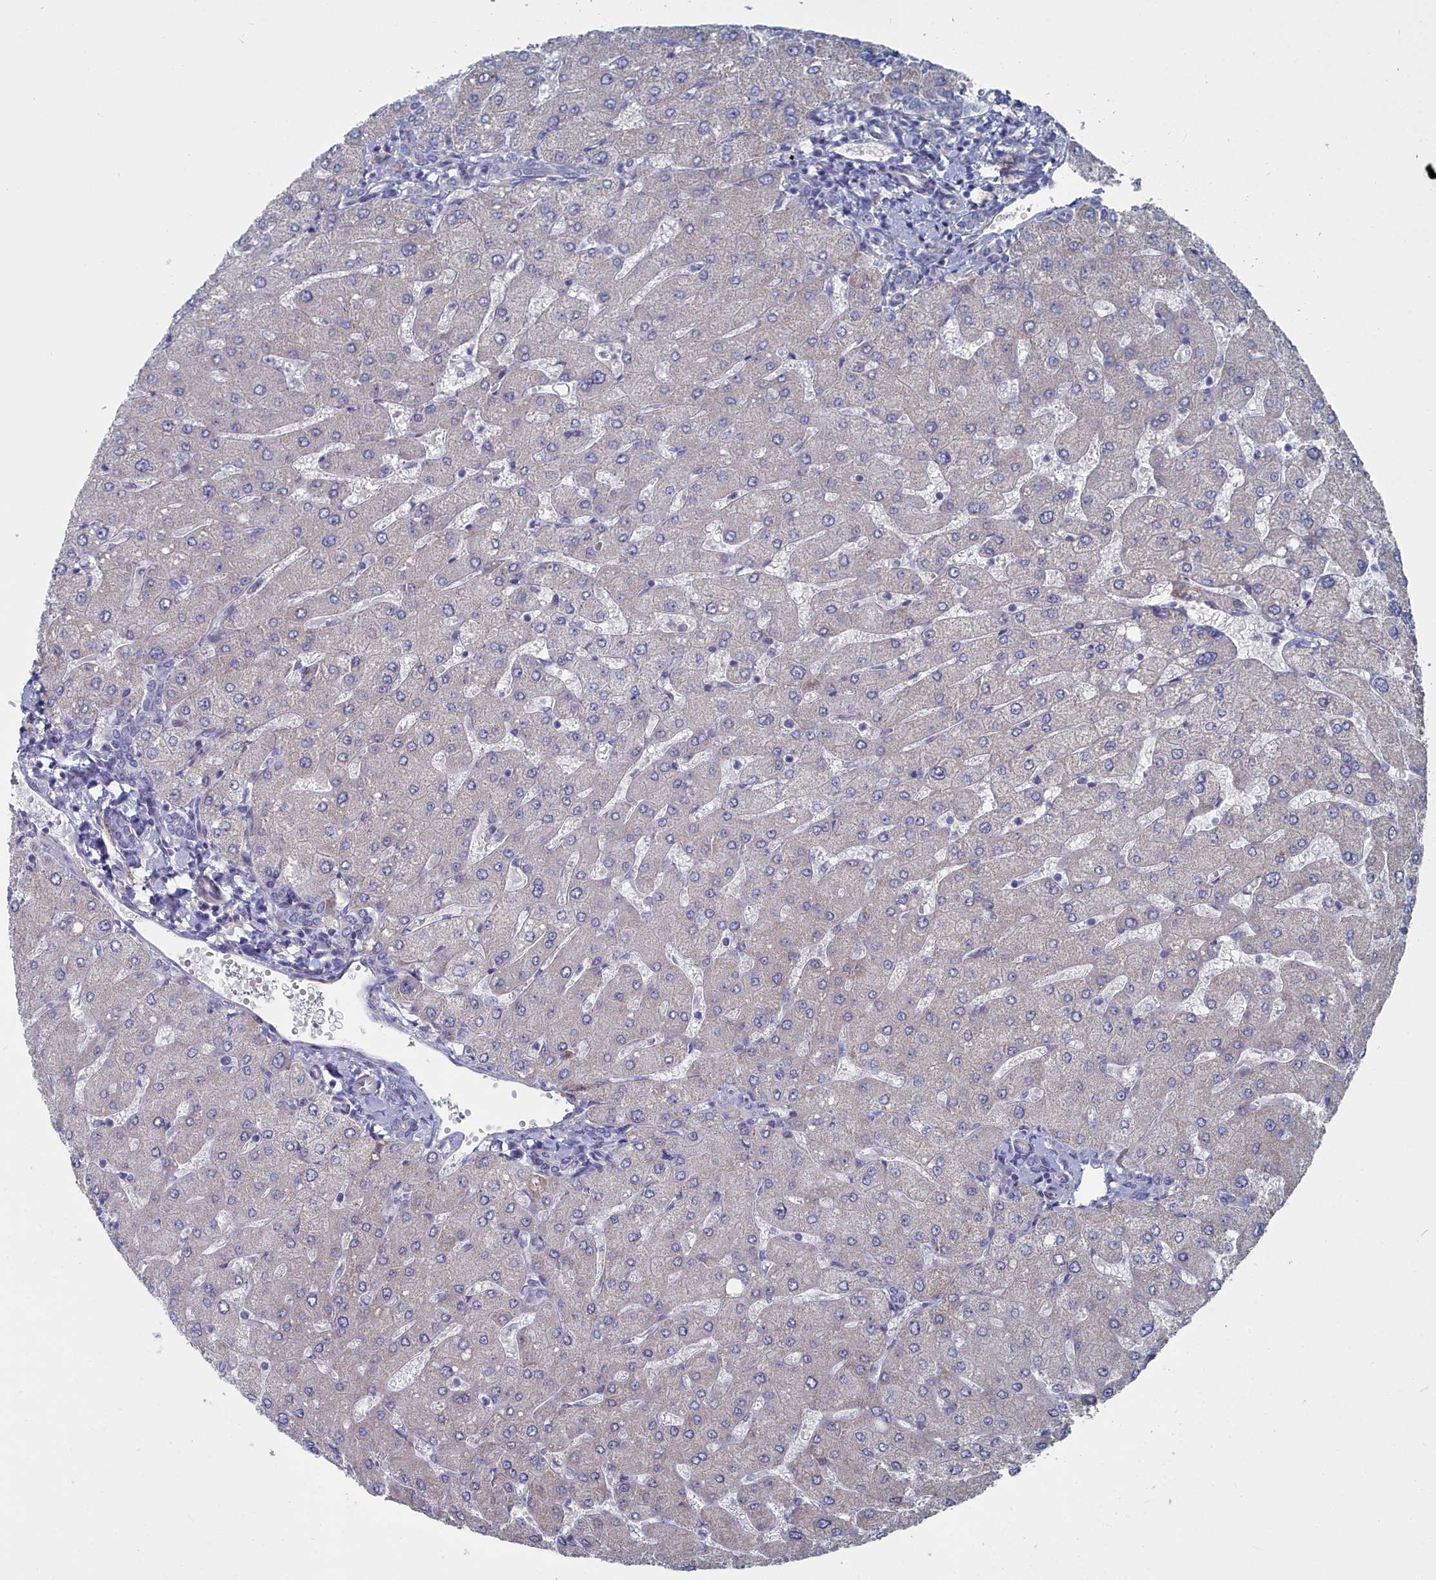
{"staining": {"intensity": "negative", "quantity": "none", "location": "none"}, "tissue": "liver", "cell_type": "Cholangiocytes", "image_type": "normal", "snomed": [{"axis": "morphology", "description": "Normal tissue, NOS"}, {"axis": "topography", "description": "Liver"}], "caption": "This is a histopathology image of IHC staining of unremarkable liver, which shows no staining in cholangiocytes. Brightfield microscopy of immunohistochemistry (IHC) stained with DAB (3,3'-diaminobenzidine) (brown) and hematoxylin (blue), captured at high magnification.", "gene": "SHISAL2A", "patient": {"sex": "male", "age": 55}}